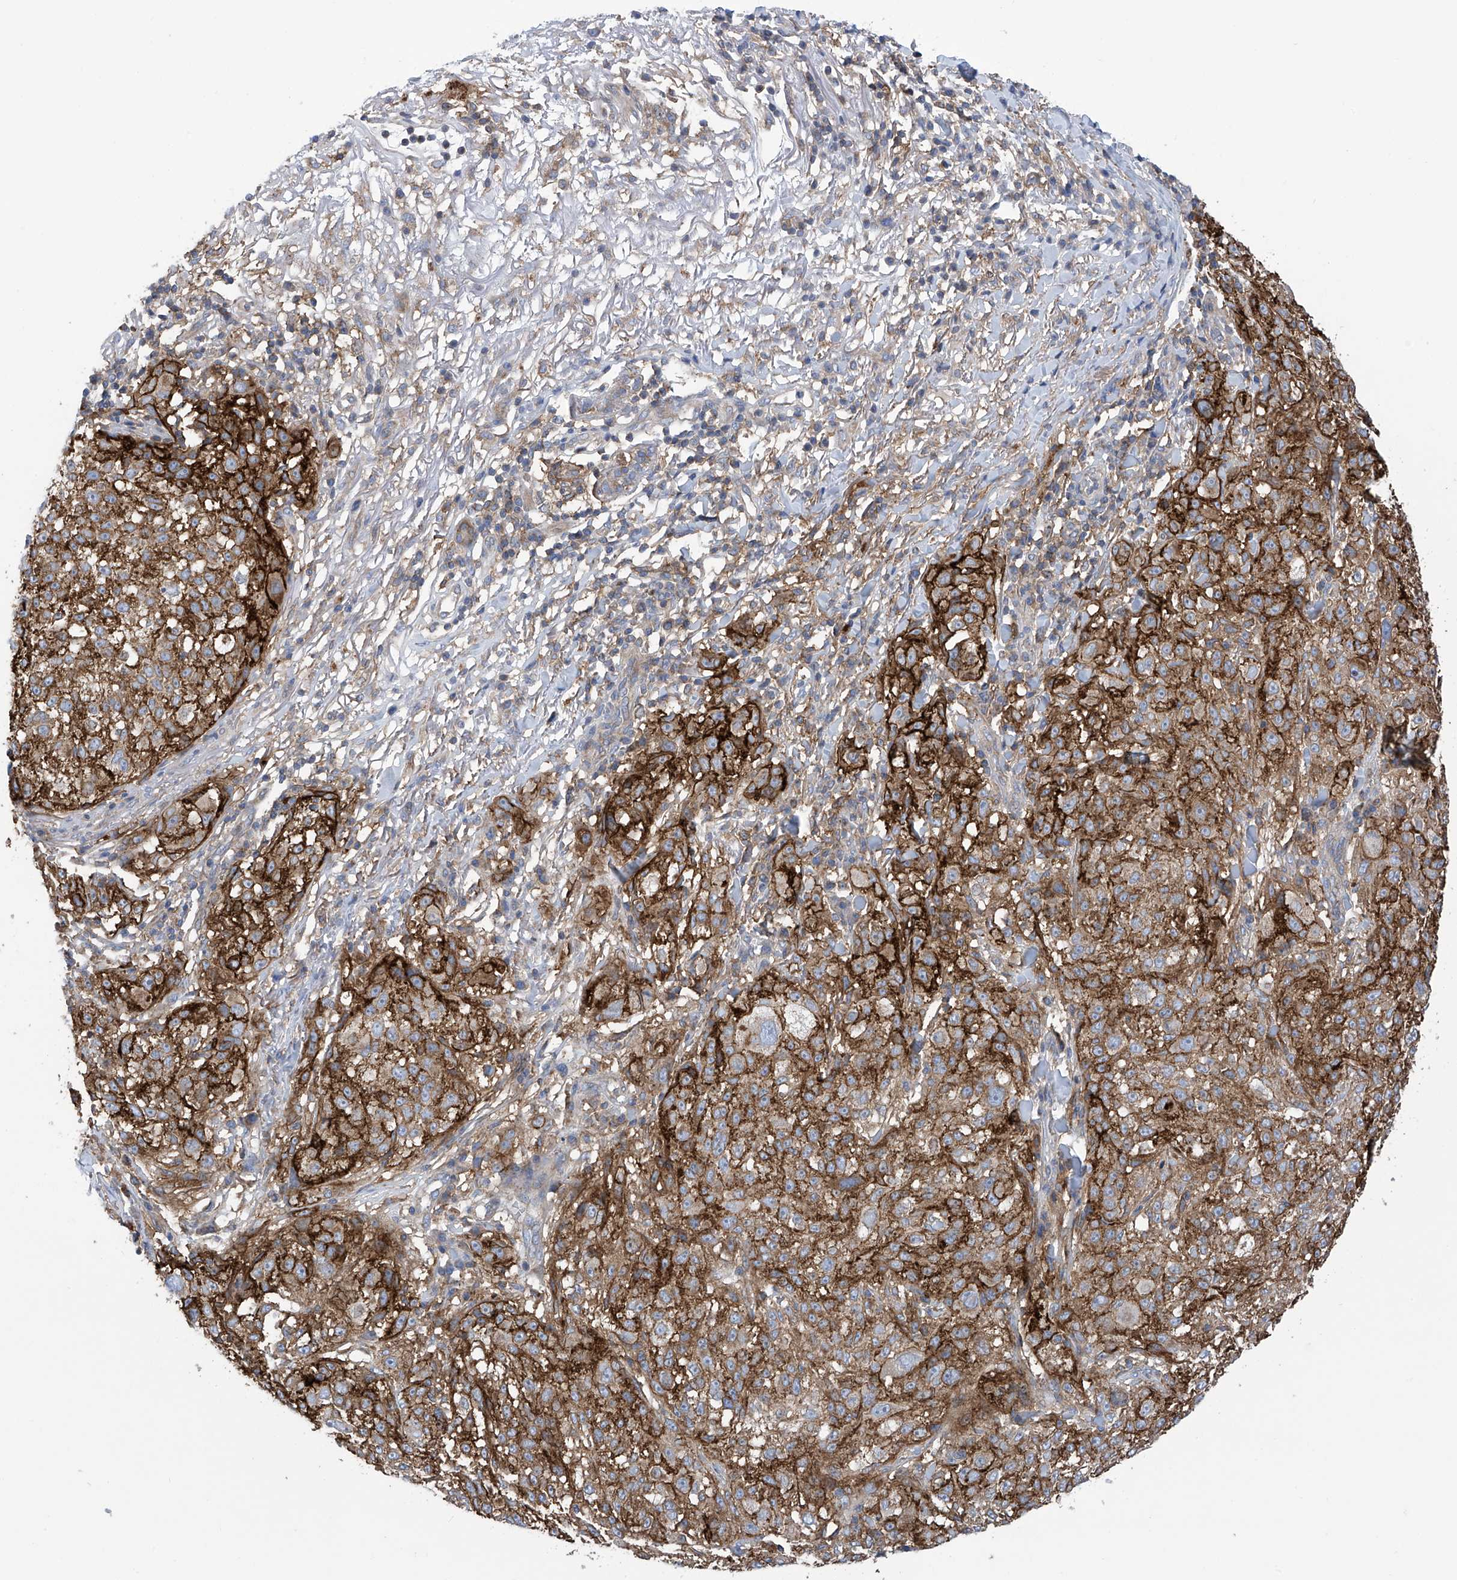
{"staining": {"intensity": "strong", "quantity": ">75%", "location": "cytoplasmic/membranous"}, "tissue": "melanoma", "cell_type": "Tumor cells", "image_type": "cancer", "snomed": [{"axis": "morphology", "description": "Necrosis, NOS"}, {"axis": "morphology", "description": "Malignant melanoma, NOS"}, {"axis": "topography", "description": "Skin"}], "caption": "Immunohistochemistry (DAB (3,3'-diaminobenzidine)) staining of human malignant melanoma shows strong cytoplasmic/membranous protein expression in about >75% of tumor cells.", "gene": "P2RX7", "patient": {"sex": "female", "age": 87}}